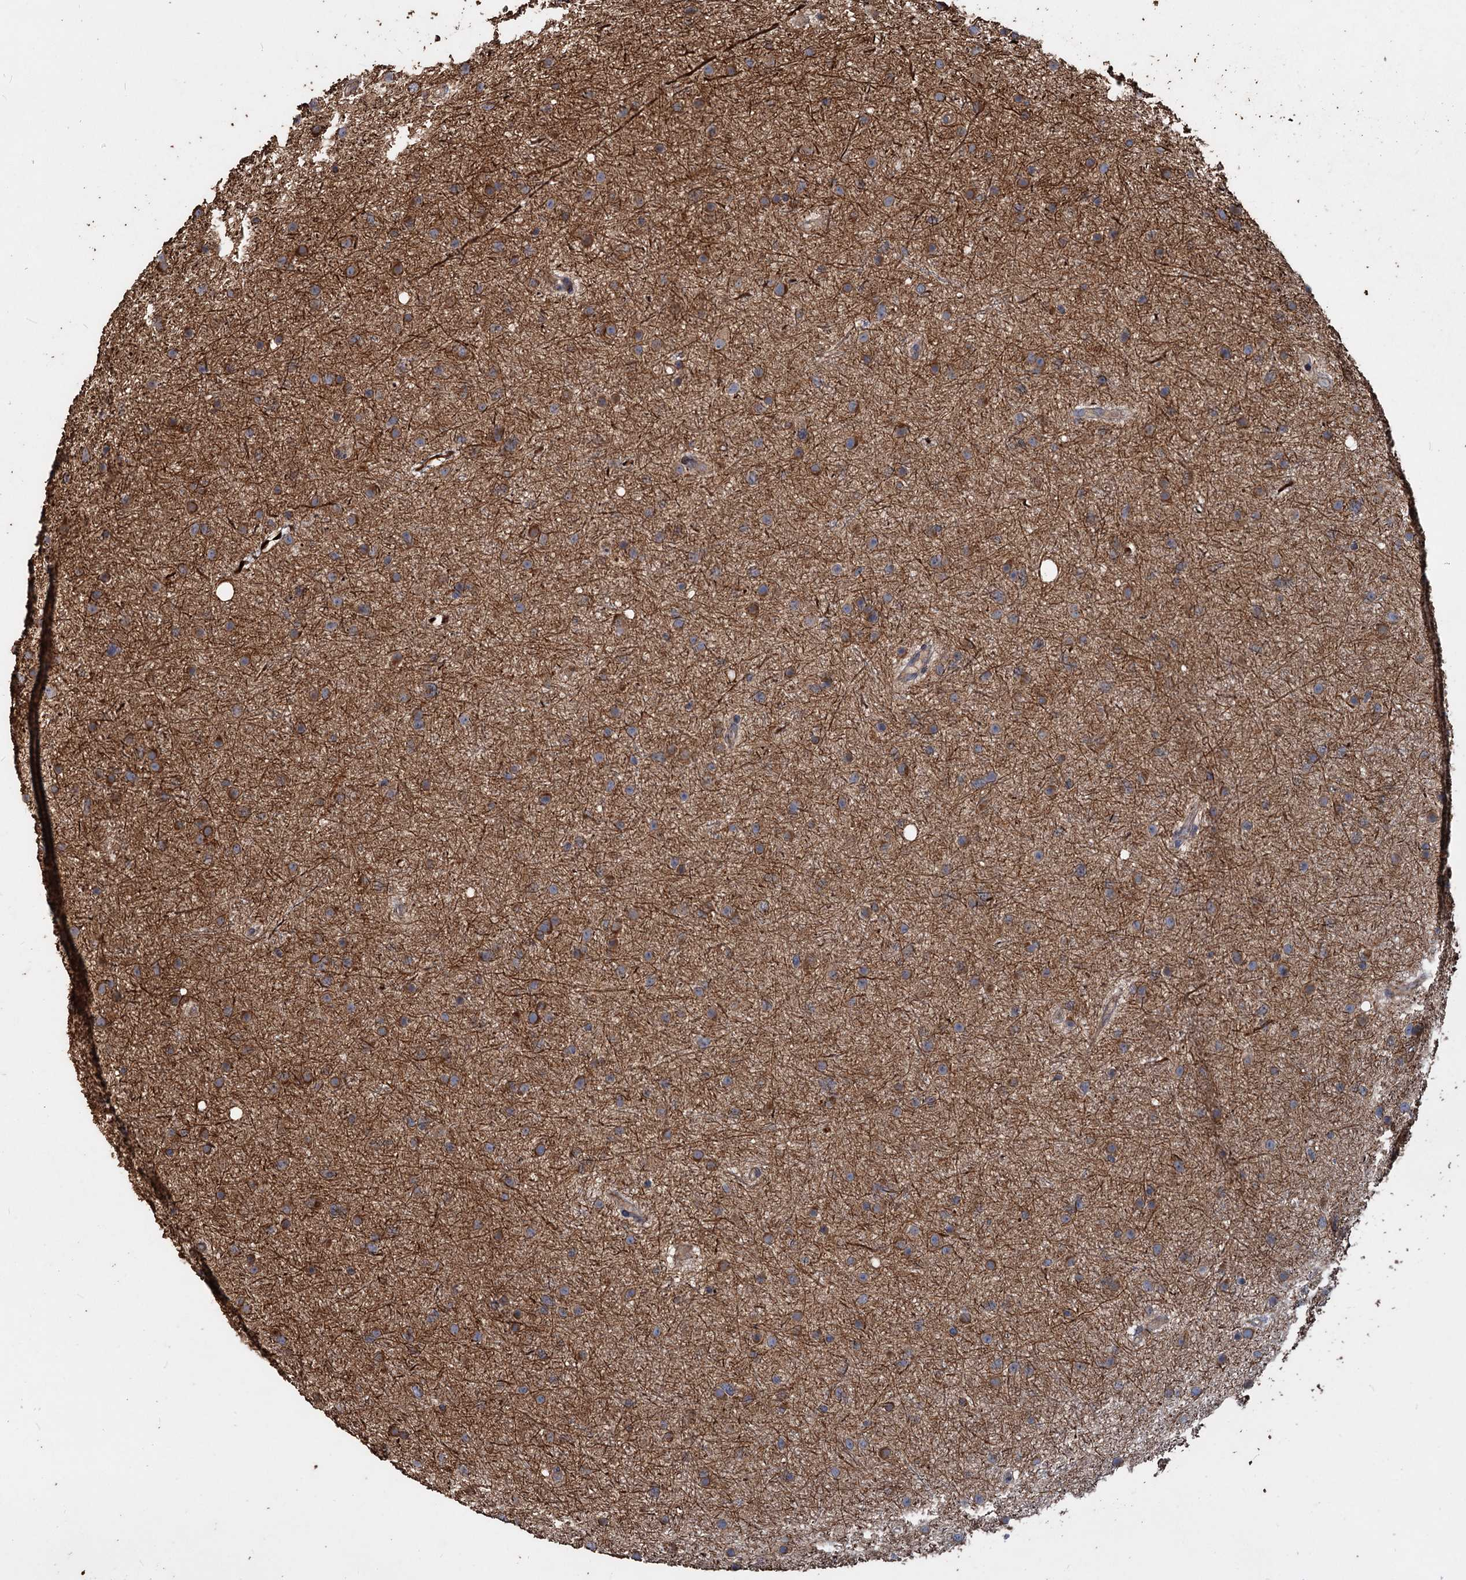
{"staining": {"intensity": "moderate", "quantity": ">75%", "location": "cytoplasmic/membranous"}, "tissue": "glioma", "cell_type": "Tumor cells", "image_type": "cancer", "snomed": [{"axis": "morphology", "description": "Glioma, malignant, Low grade"}, {"axis": "topography", "description": "Cerebral cortex"}], "caption": "There is medium levels of moderate cytoplasmic/membranous staining in tumor cells of malignant glioma (low-grade), as demonstrated by immunohistochemical staining (brown color).", "gene": "DEPDC4", "patient": {"sex": "female", "age": 39}}